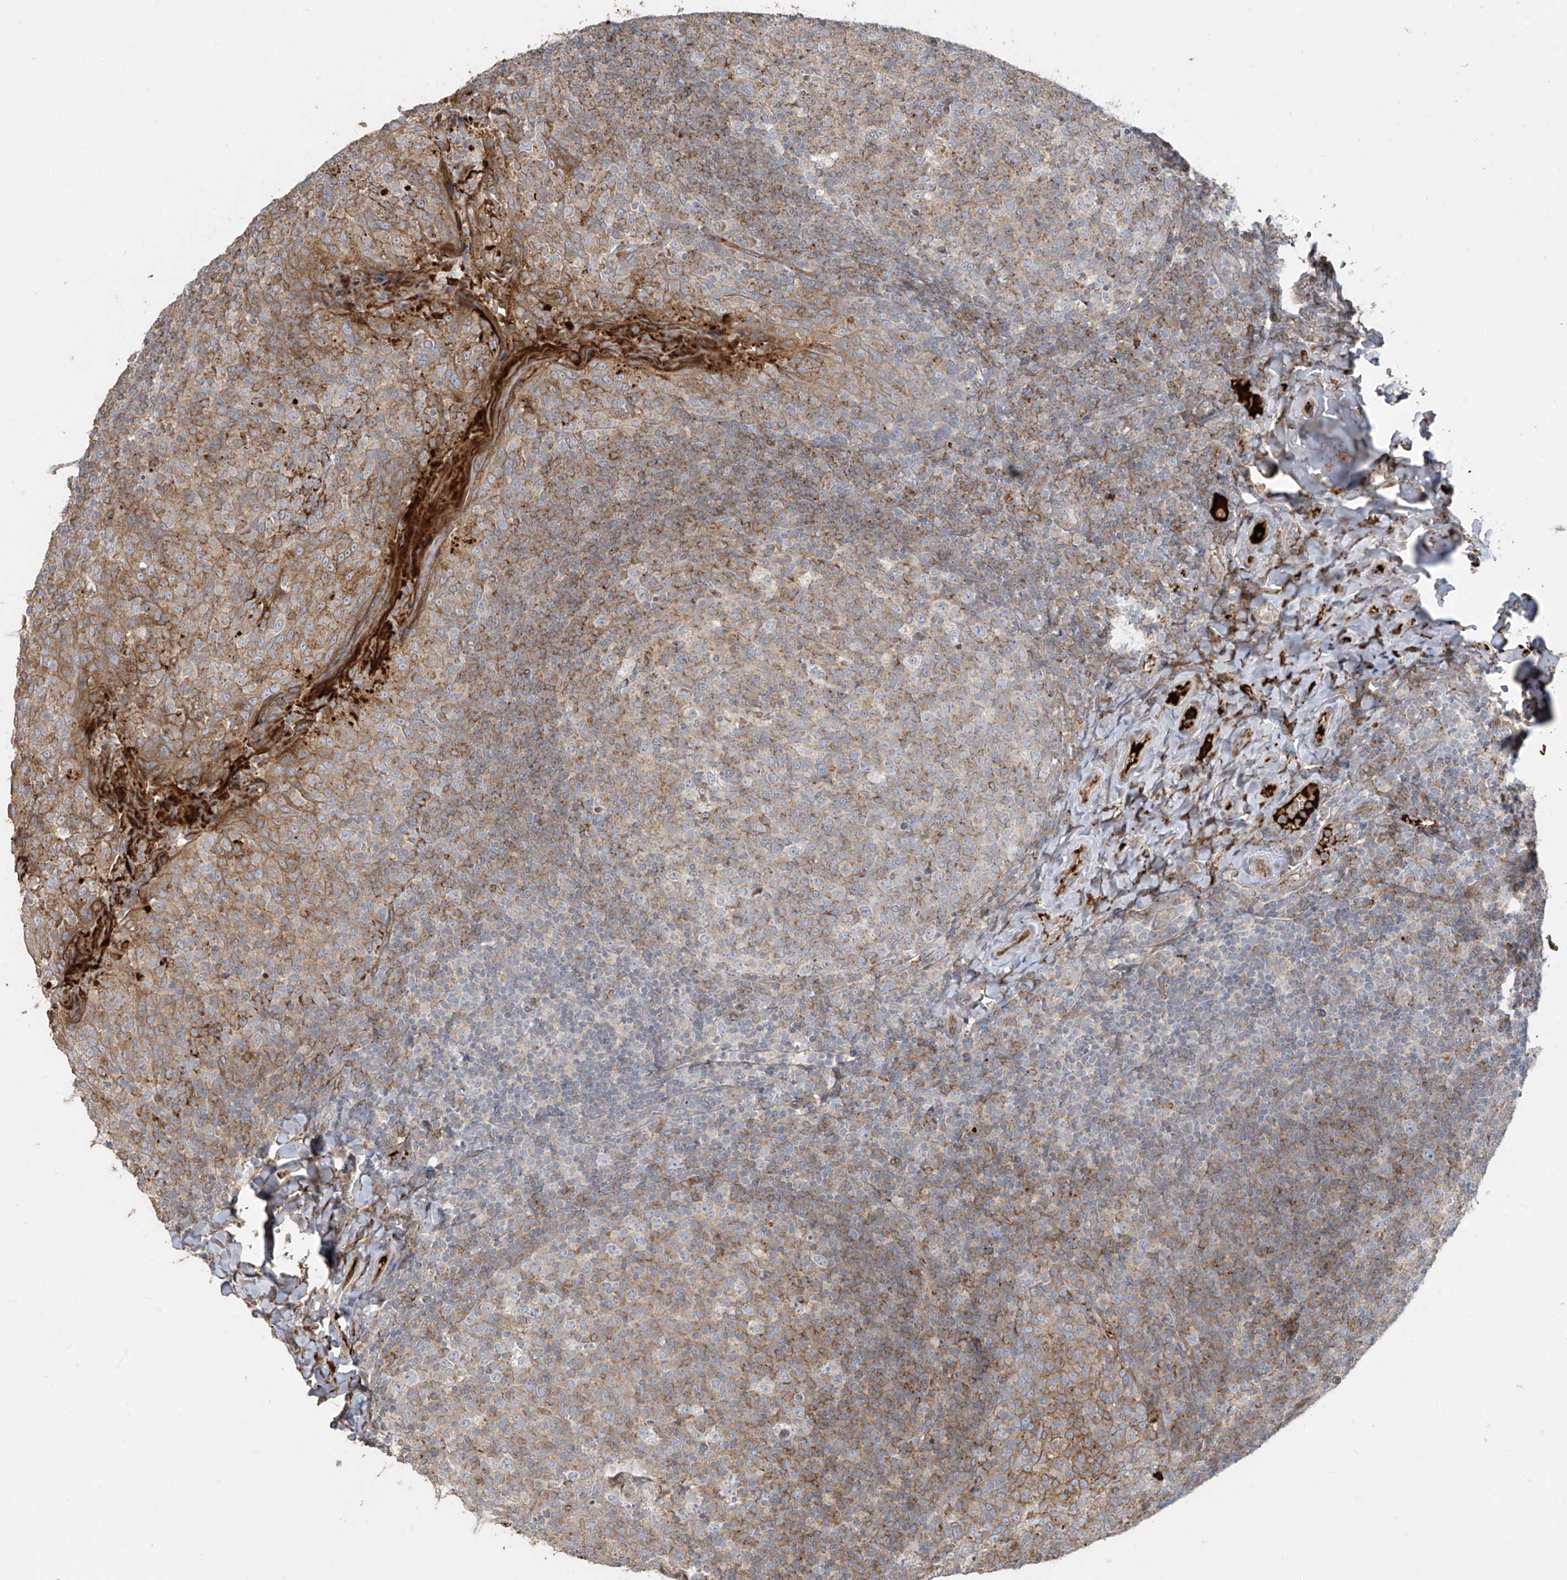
{"staining": {"intensity": "moderate", "quantity": "25%-75%", "location": "cytoplasmic/membranous"}, "tissue": "tonsil", "cell_type": "Germinal center cells", "image_type": "normal", "snomed": [{"axis": "morphology", "description": "Normal tissue, NOS"}, {"axis": "topography", "description": "Tonsil"}], "caption": "Immunohistochemistry (IHC) histopathology image of unremarkable tonsil: tonsil stained using immunohistochemistry (IHC) displays medium levels of moderate protein expression localized specifically in the cytoplasmic/membranous of germinal center cells, appearing as a cytoplasmic/membranous brown color.", "gene": "ABTB1", "patient": {"sex": "female", "age": 19}}